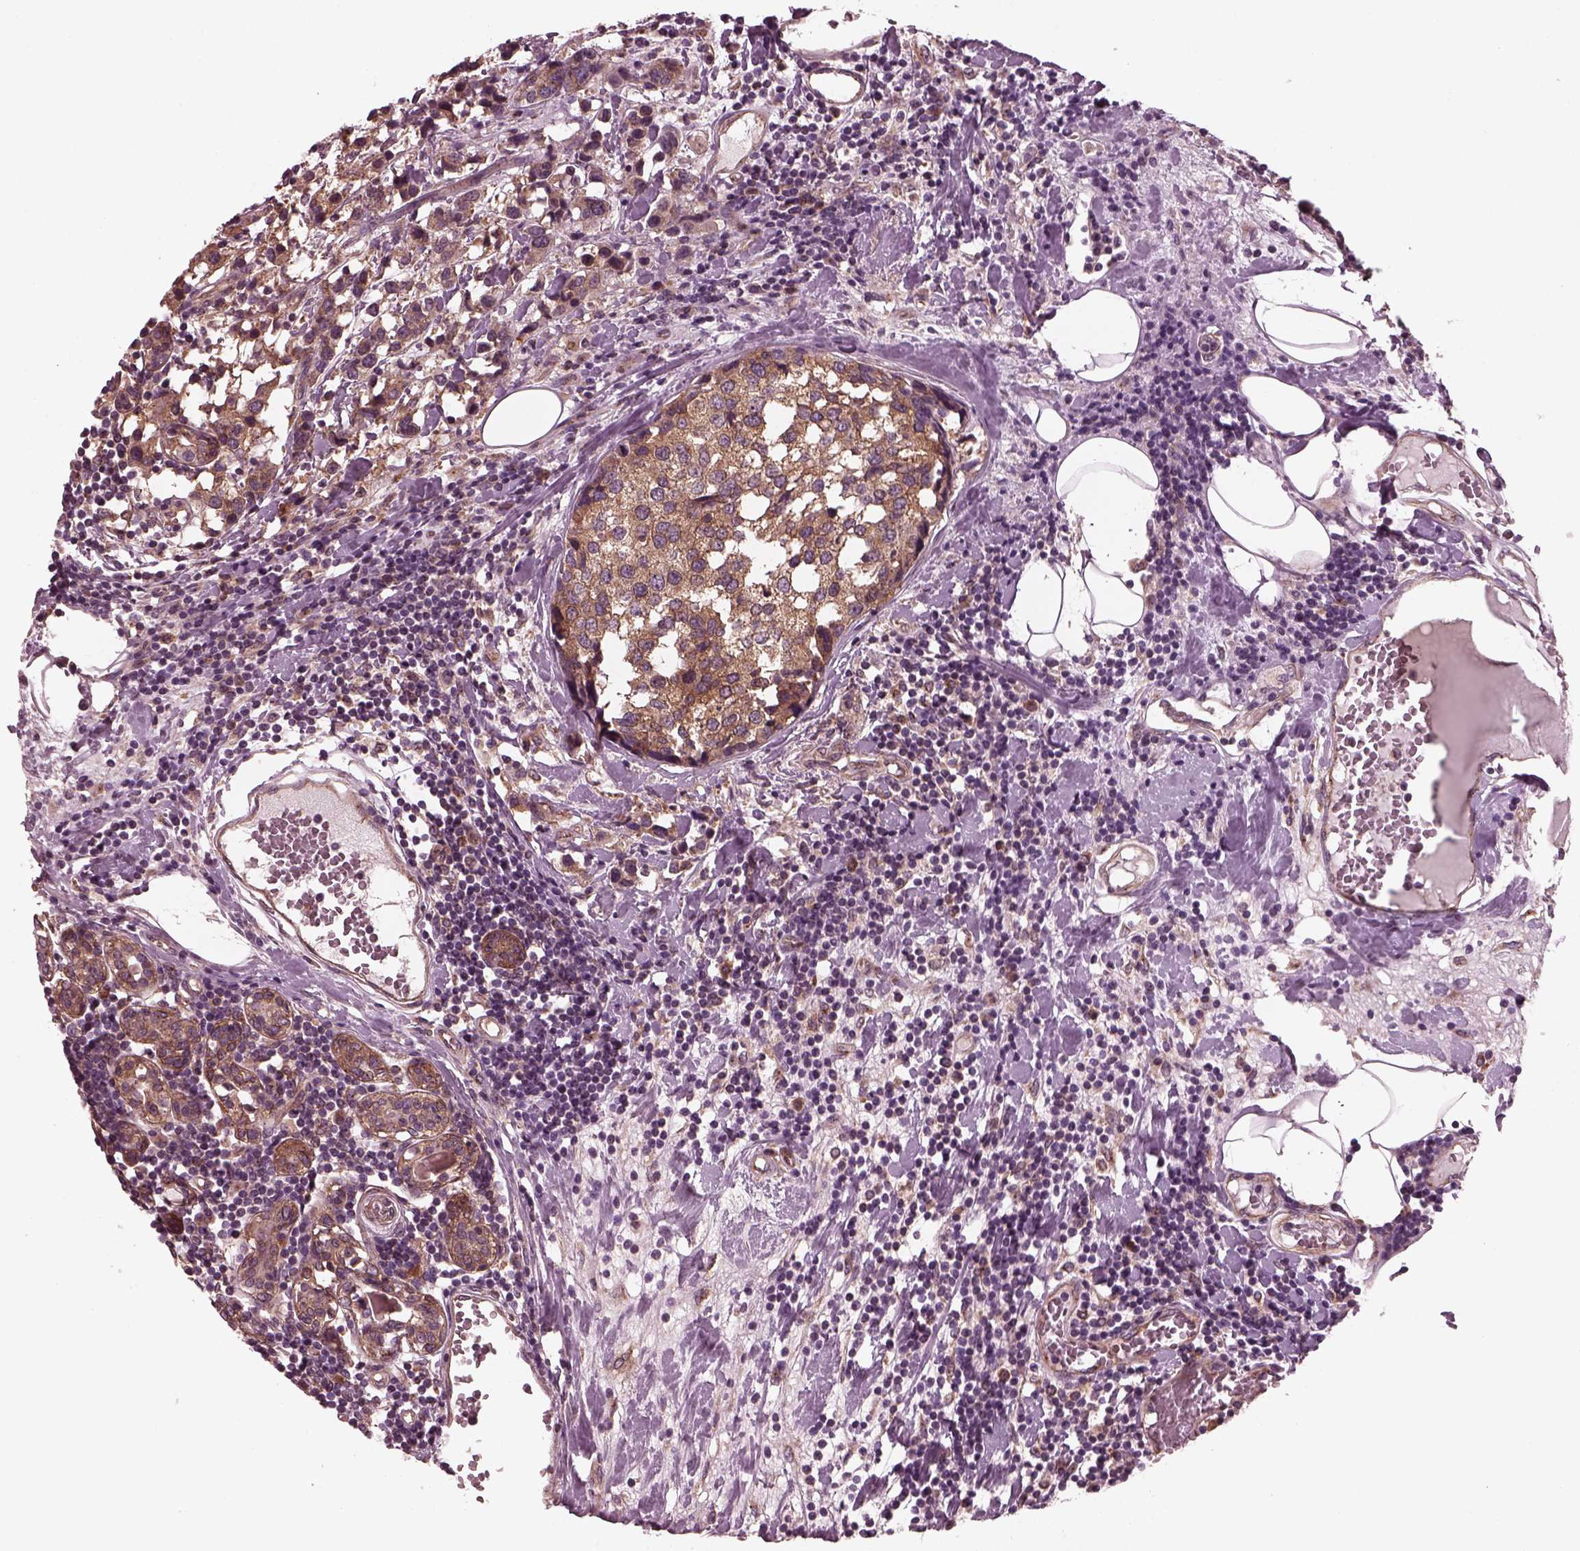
{"staining": {"intensity": "moderate", "quantity": ">75%", "location": "cytoplasmic/membranous"}, "tissue": "breast cancer", "cell_type": "Tumor cells", "image_type": "cancer", "snomed": [{"axis": "morphology", "description": "Lobular carcinoma"}, {"axis": "topography", "description": "Breast"}], "caption": "Tumor cells display medium levels of moderate cytoplasmic/membranous expression in about >75% of cells in breast cancer (lobular carcinoma).", "gene": "TUBG1", "patient": {"sex": "female", "age": 59}}